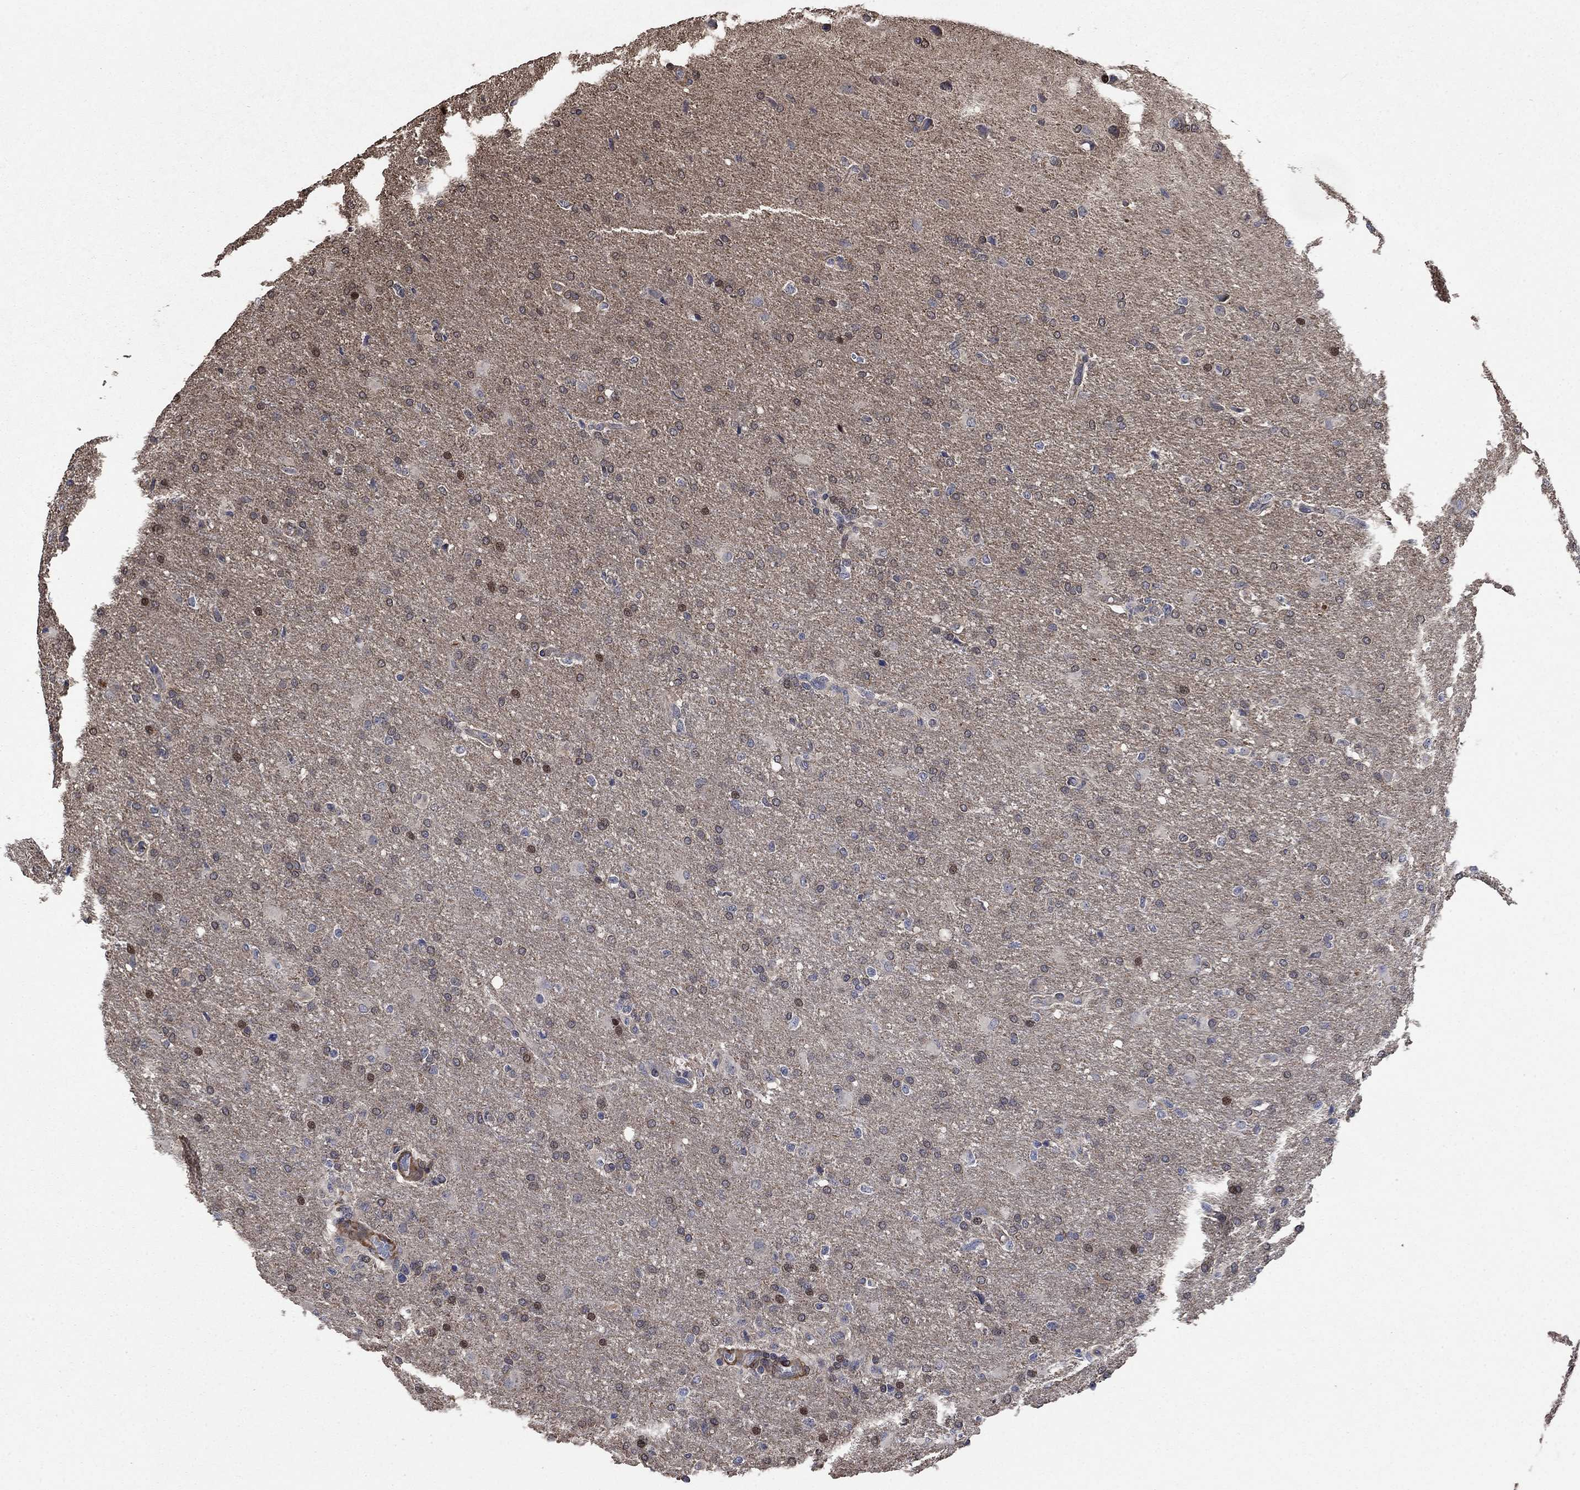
{"staining": {"intensity": "moderate", "quantity": "<25%", "location": "nuclear"}, "tissue": "glioma", "cell_type": "Tumor cells", "image_type": "cancer", "snomed": [{"axis": "morphology", "description": "Glioma, malignant, High grade"}, {"axis": "topography", "description": "Brain"}], "caption": "DAB (3,3'-diaminobenzidine) immunohistochemical staining of human malignant high-grade glioma reveals moderate nuclear protein positivity in about <25% of tumor cells. (brown staining indicates protein expression, while blue staining denotes nuclei).", "gene": "PDE3A", "patient": {"sex": "male", "age": 68}}